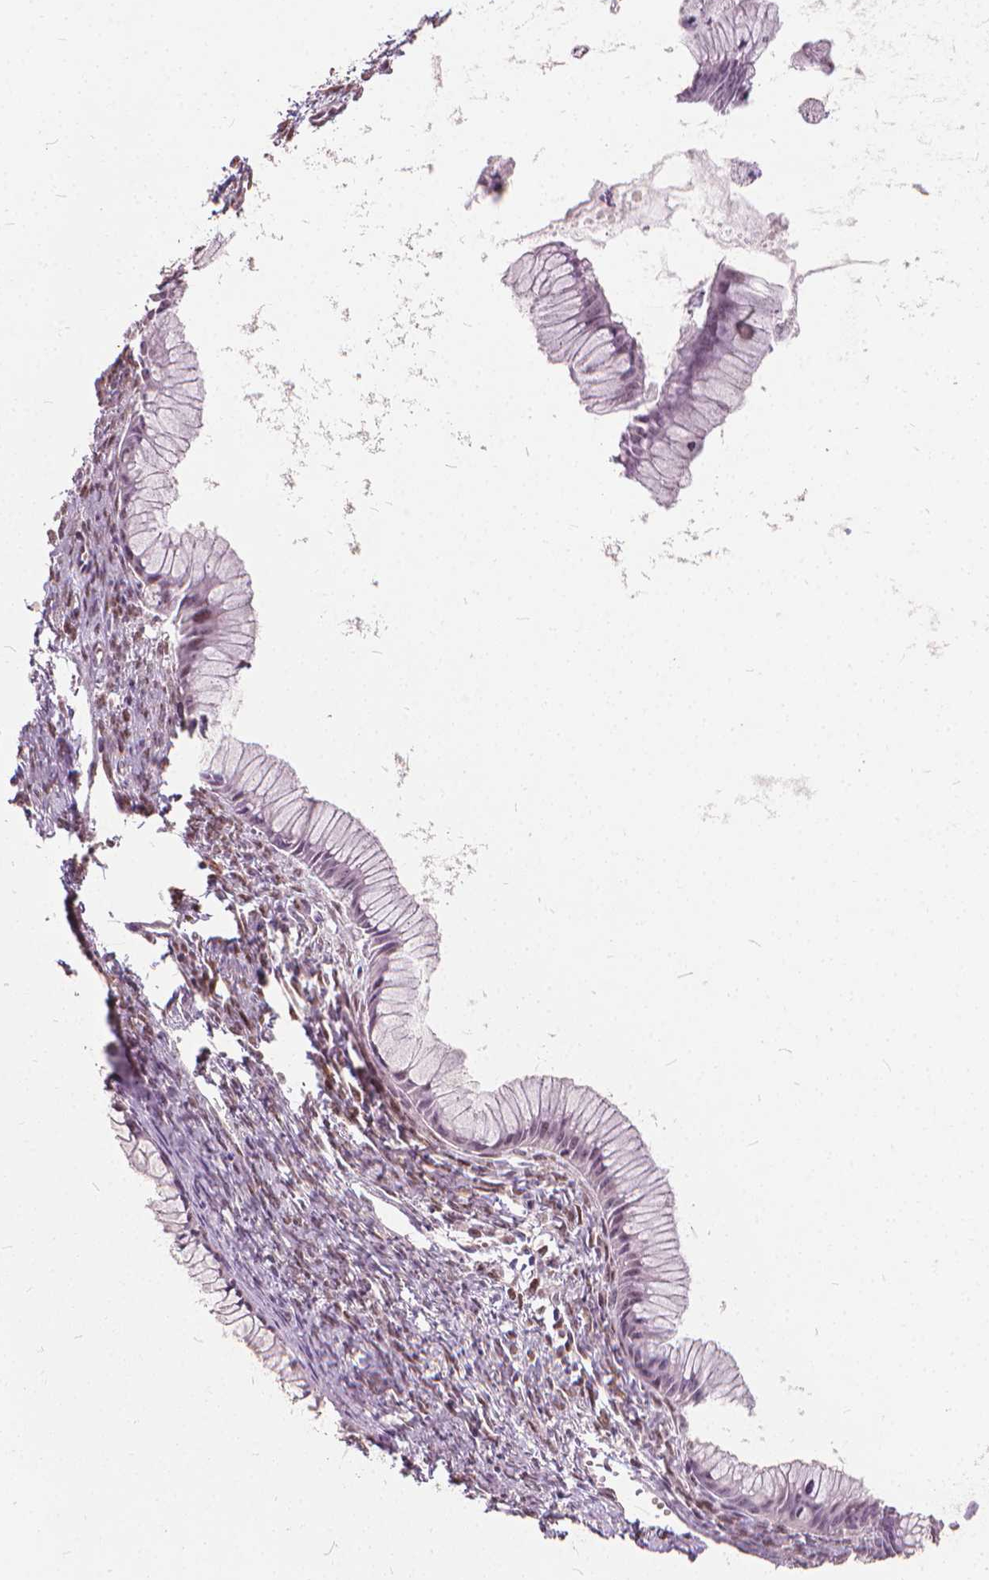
{"staining": {"intensity": "weak", "quantity": "<25%", "location": "nuclear"}, "tissue": "ovarian cancer", "cell_type": "Tumor cells", "image_type": "cancer", "snomed": [{"axis": "morphology", "description": "Cystadenocarcinoma, mucinous, NOS"}, {"axis": "topography", "description": "Ovary"}], "caption": "Immunohistochemistry micrograph of ovarian cancer stained for a protein (brown), which demonstrates no positivity in tumor cells.", "gene": "STAT5B", "patient": {"sex": "female", "age": 41}}